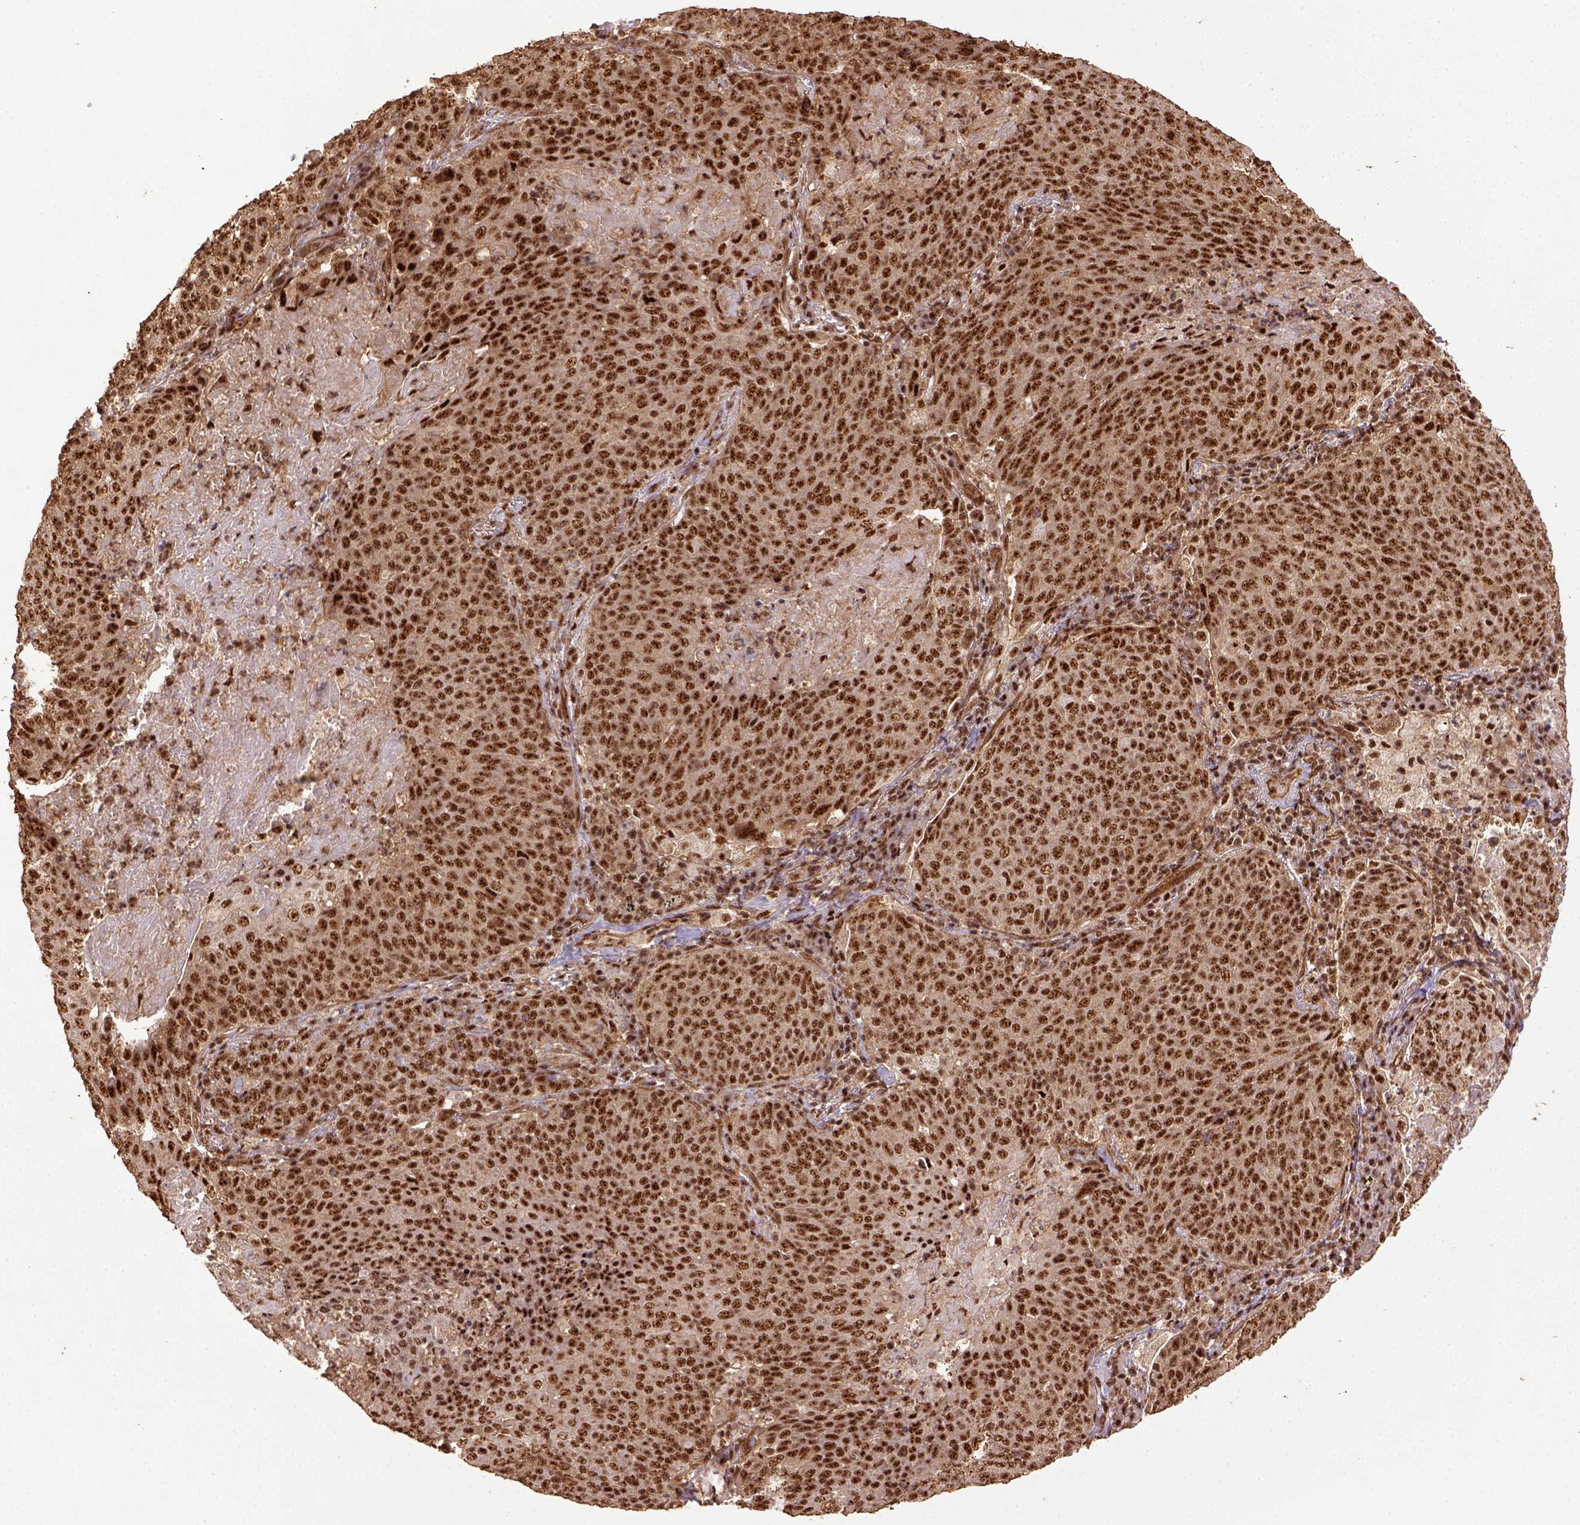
{"staining": {"intensity": "strong", "quantity": ">75%", "location": "nuclear"}, "tissue": "lung cancer", "cell_type": "Tumor cells", "image_type": "cancer", "snomed": [{"axis": "morphology", "description": "Squamous cell carcinoma, NOS"}, {"axis": "topography", "description": "Lung"}], "caption": "High-magnification brightfield microscopy of lung cancer (squamous cell carcinoma) stained with DAB (brown) and counterstained with hematoxylin (blue). tumor cells exhibit strong nuclear expression is seen in approximately>75% of cells. (IHC, brightfield microscopy, high magnification).", "gene": "PPIG", "patient": {"sex": "male", "age": 82}}